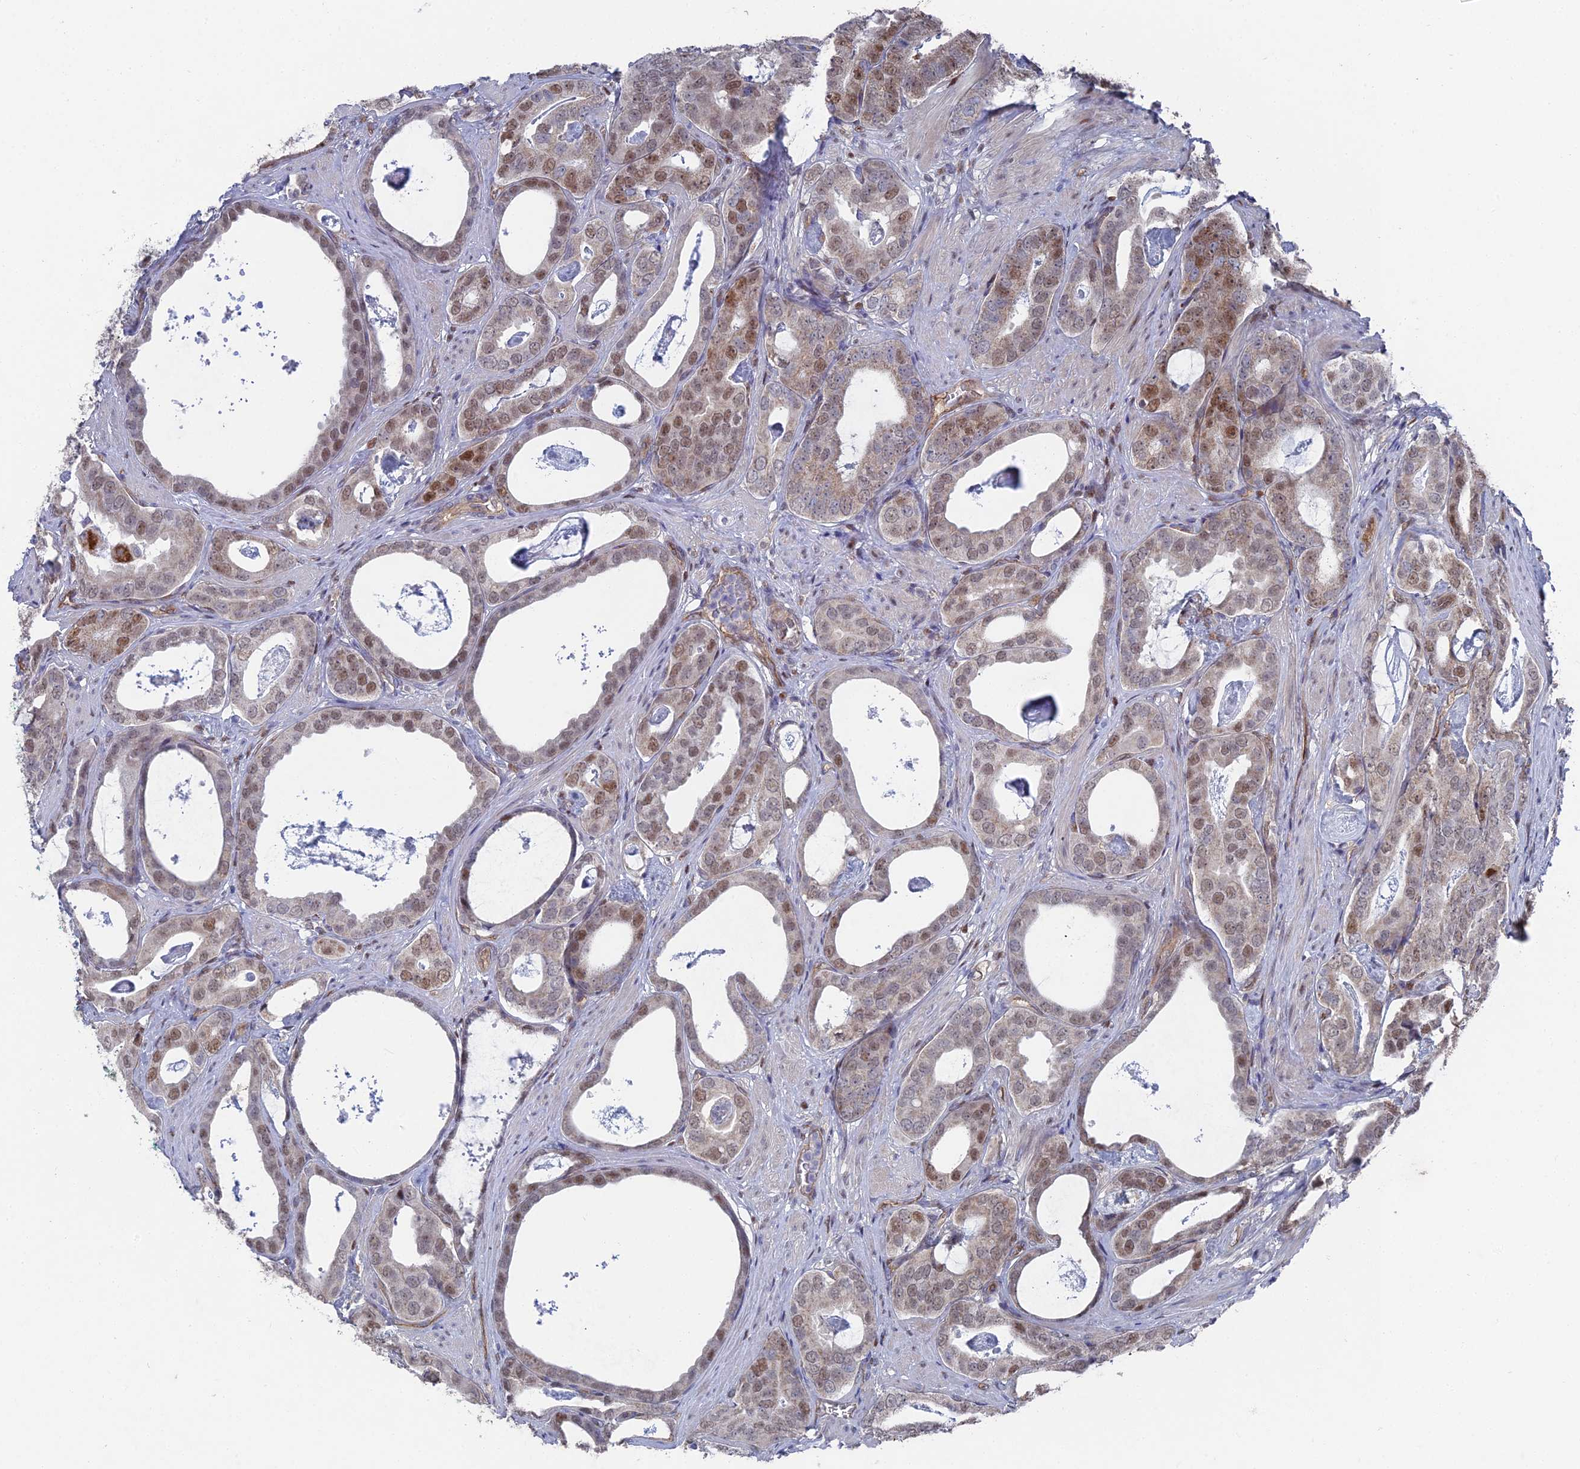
{"staining": {"intensity": "moderate", "quantity": "<25%", "location": "cytoplasmic/membranous,nuclear"}, "tissue": "prostate cancer", "cell_type": "Tumor cells", "image_type": "cancer", "snomed": [{"axis": "morphology", "description": "Adenocarcinoma, Low grade"}, {"axis": "topography", "description": "Prostate"}], "caption": "Approximately <25% of tumor cells in human prostate adenocarcinoma (low-grade) show moderate cytoplasmic/membranous and nuclear protein expression as visualized by brown immunohistochemical staining.", "gene": "UNC5D", "patient": {"sex": "male", "age": 71}}